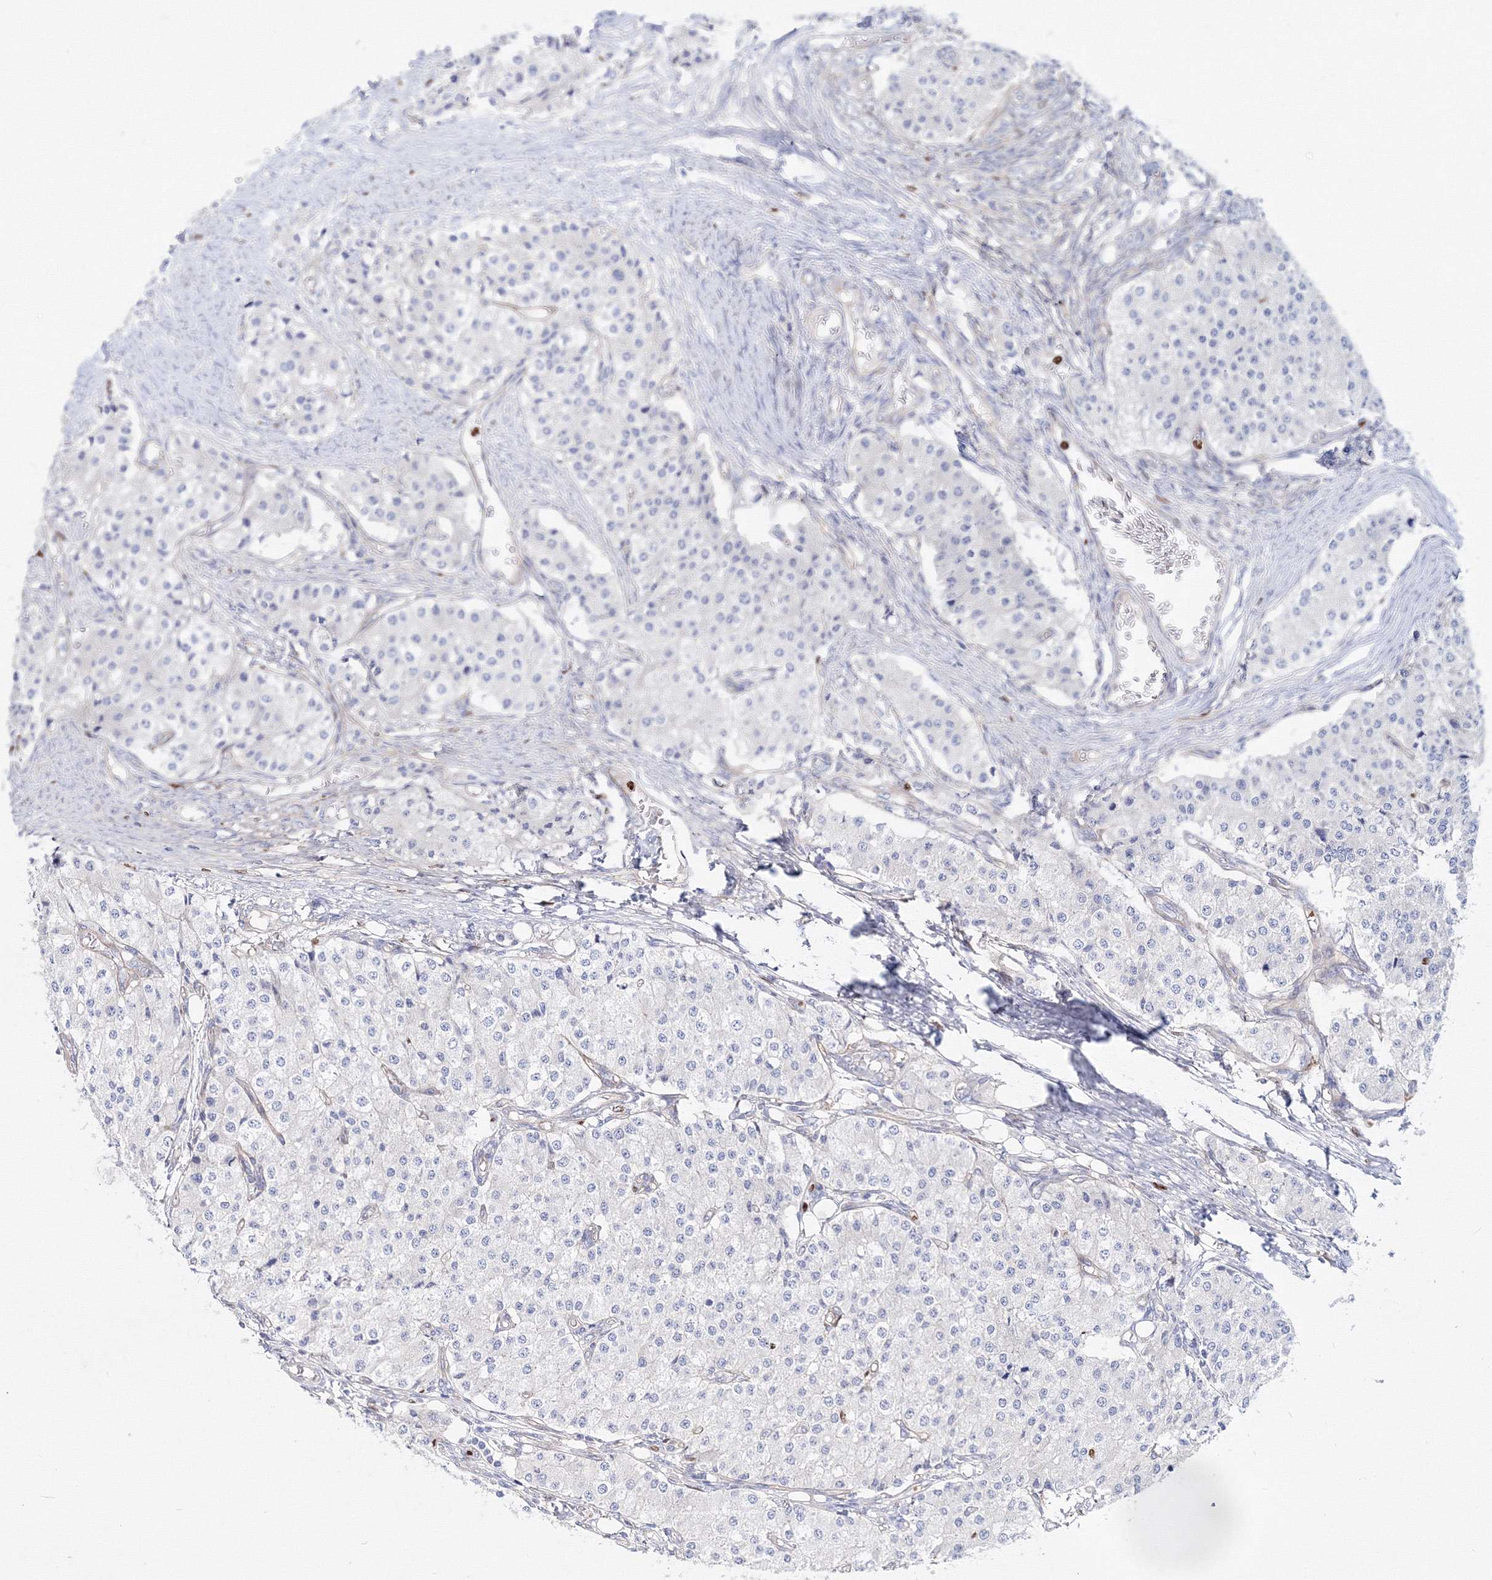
{"staining": {"intensity": "negative", "quantity": "none", "location": "none"}, "tissue": "carcinoid", "cell_type": "Tumor cells", "image_type": "cancer", "snomed": [{"axis": "morphology", "description": "Carcinoid, malignant, NOS"}, {"axis": "topography", "description": "Colon"}], "caption": "Carcinoid (malignant) was stained to show a protein in brown. There is no significant staining in tumor cells.", "gene": "C11orf52", "patient": {"sex": "female", "age": 52}}